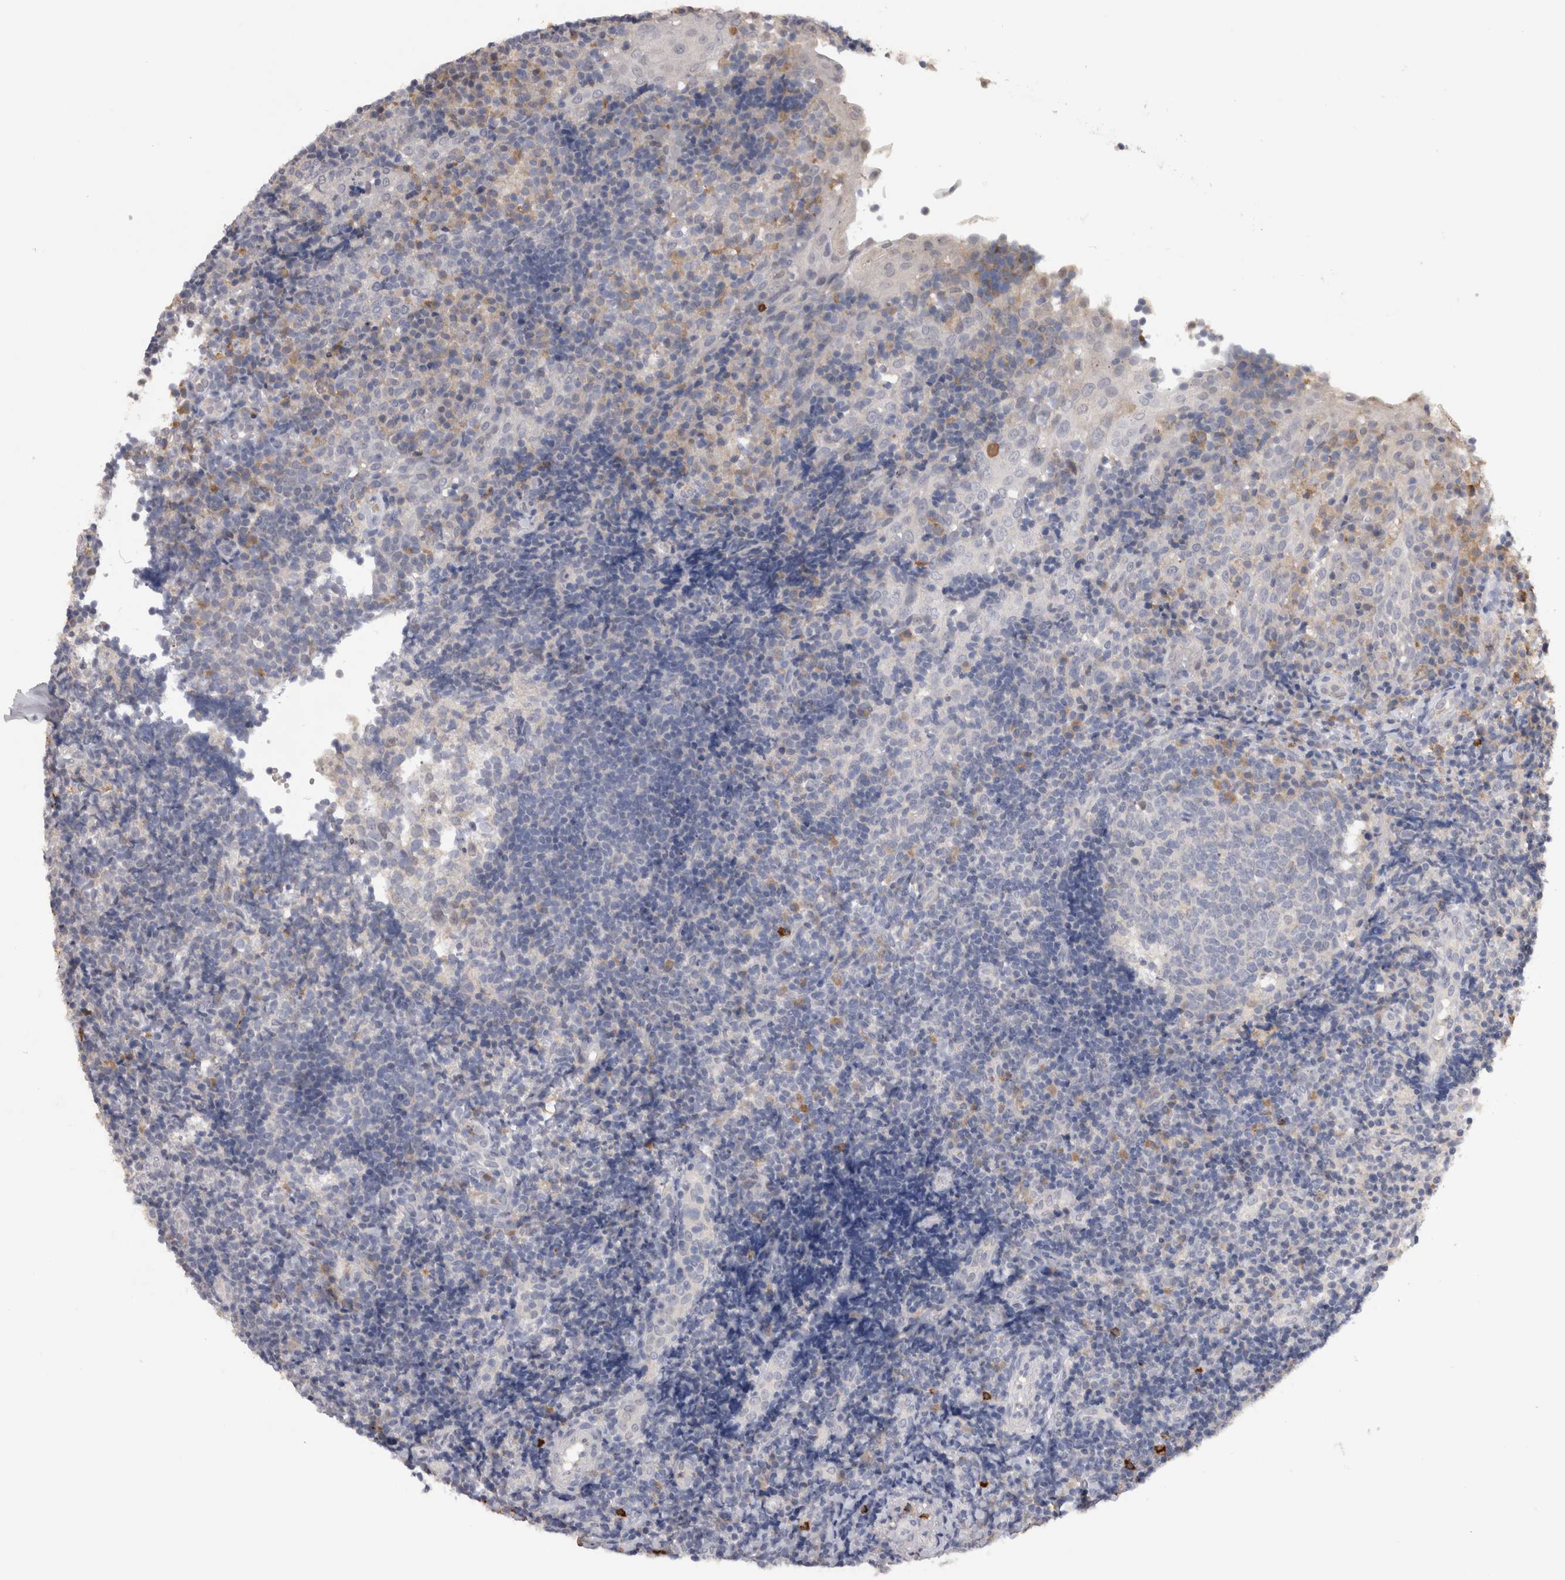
{"staining": {"intensity": "negative", "quantity": "none", "location": "none"}, "tissue": "tonsil", "cell_type": "Germinal center cells", "image_type": "normal", "snomed": [{"axis": "morphology", "description": "Normal tissue, NOS"}, {"axis": "topography", "description": "Tonsil"}], "caption": "DAB immunohistochemical staining of unremarkable tonsil shows no significant expression in germinal center cells. (DAB immunohistochemistry visualized using brightfield microscopy, high magnification).", "gene": "VSIG4", "patient": {"sex": "female", "age": 40}}